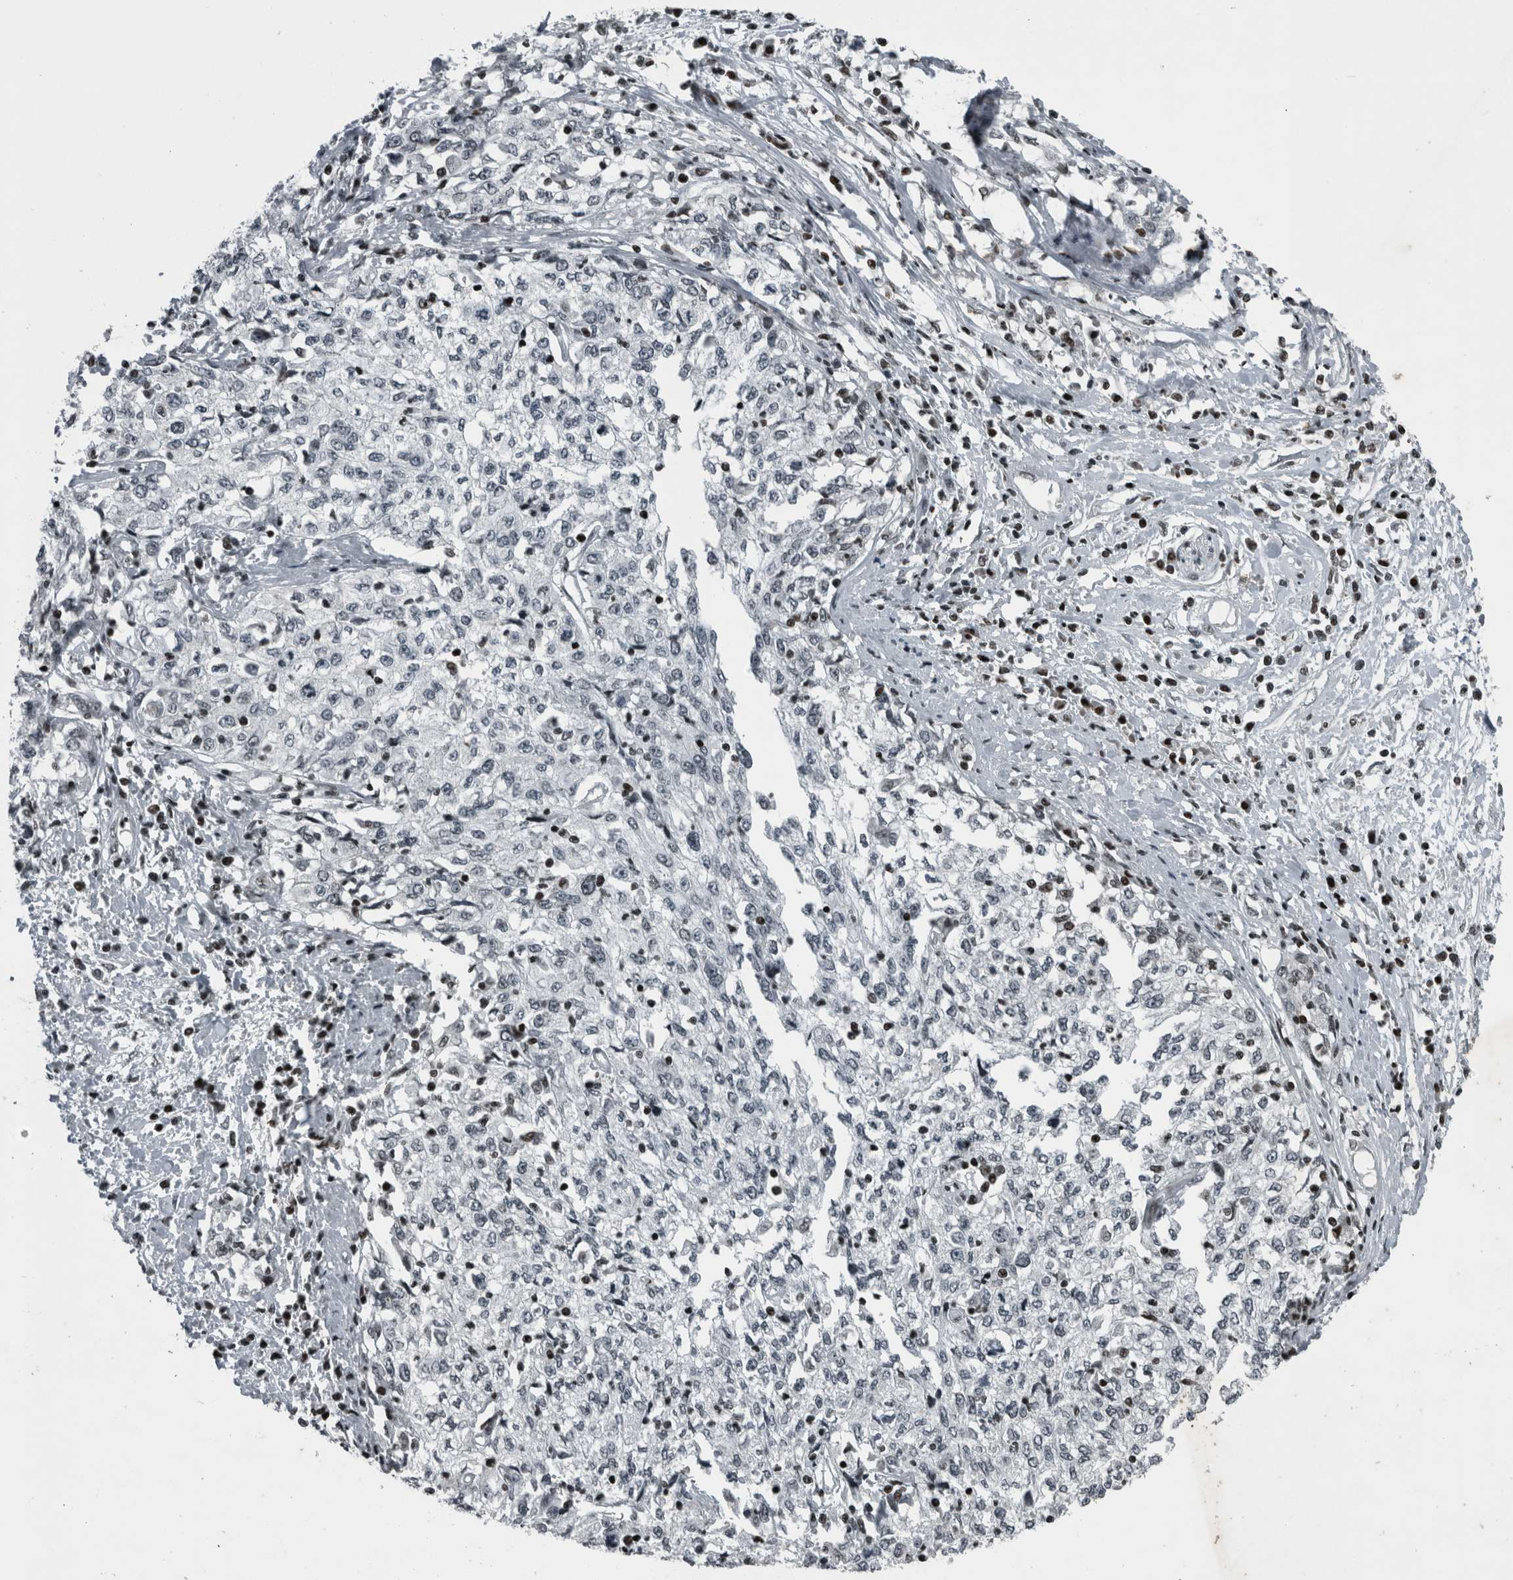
{"staining": {"intensity": "negative", "quantity": "none", "location": "none"}, "tissue": "cervical cancer", "cell_type": "Tumor cells", "image_type": "cancer", "snomed": [{"axis": "morphology", "description": "Squamous cell carcinoma, NOS"}, {"axis": "topography", "description": "Cervix"}], "caption": "DAB (3,3'-diaminobenzidine) immunohistochemical staining of cervical squamous cell carcinoma displays no significant expression in tumor cells.", "gene": "UNC50", "patient": {"sex": "female", "age": 57}}